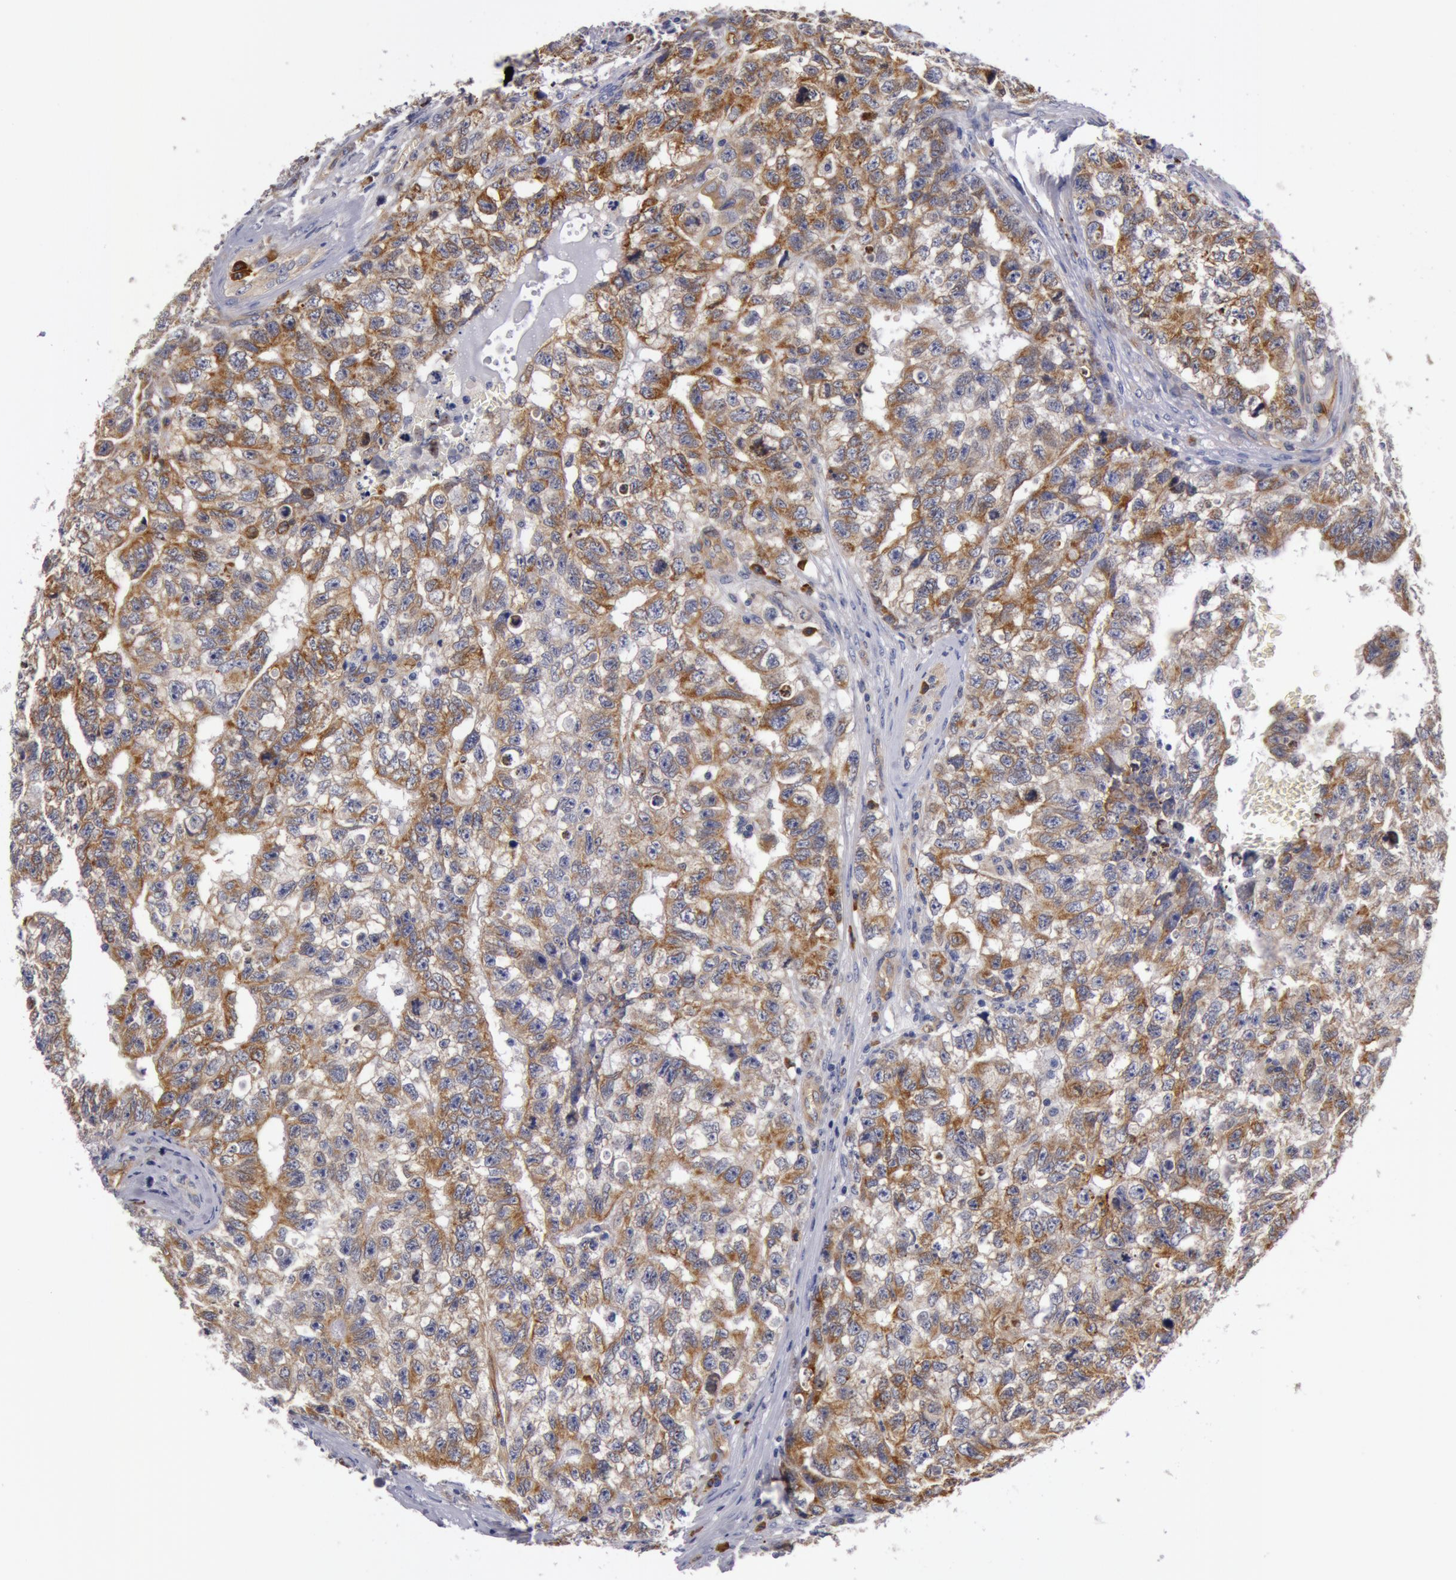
{"staining": {"intensity": "moderate", "quantity": "25%-75%", "location": "cytoplasmic/membranous"}, "tissue": "testis cancer", "cell_type": "Tumor cells", "image_type": "cancer", "snomed": [{"axis": "morphology", "description": "Carcinoma, Embryonal, NOS"}, {"axis": "topography", "description": "Testis"}], "caption": "Immunohistochemical staining of testis cancer (embryonal carcinoma) exhibits medium levels of moderate cytoplasmic/membranous protein staining in about 25%-75% of tumor cells.", "gene": "IL23A", "patient": {"sex": "male", "age": 31}}